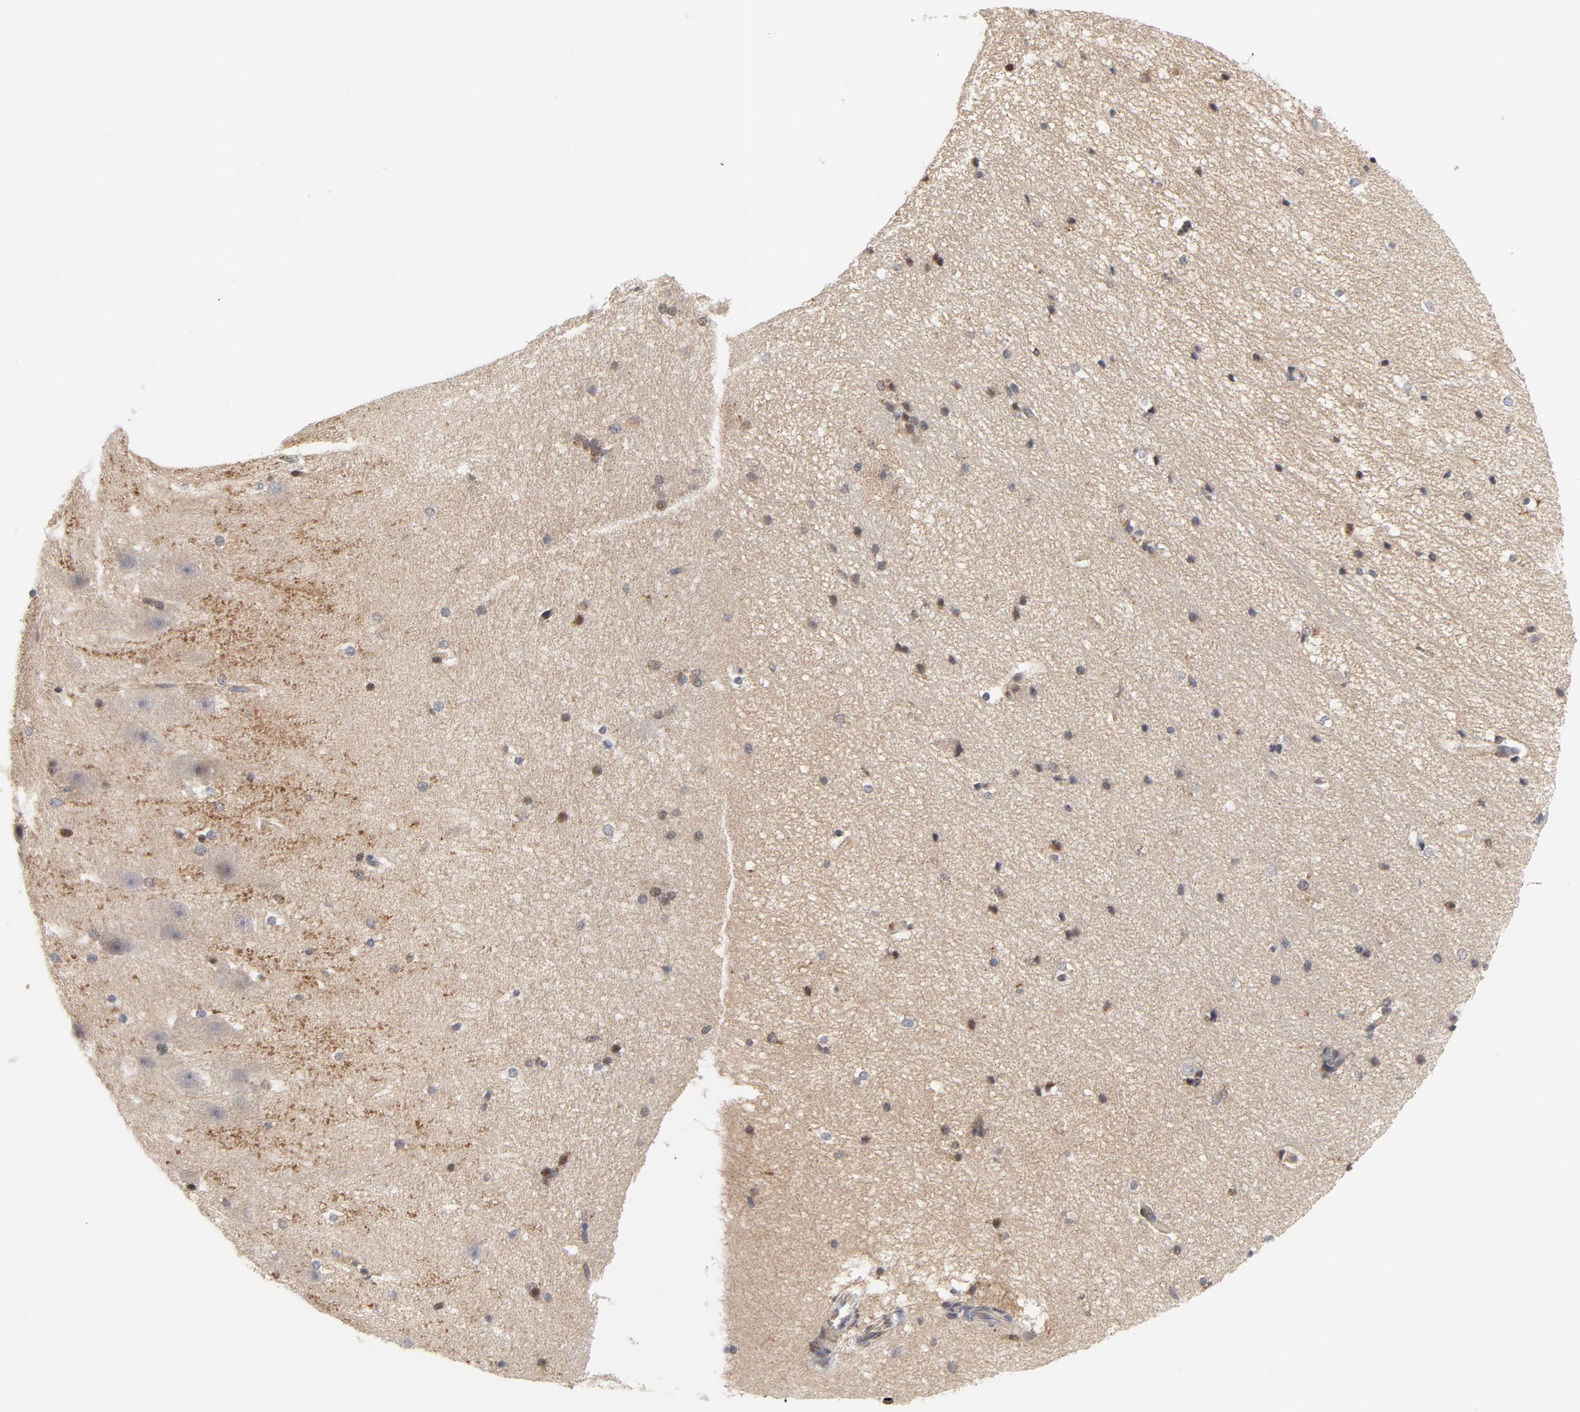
{"staining": {"intensity": "weak", "quantity": "25%-75%", "location": "cytoplasmic/membranous,nuclear"}, "tissue": "hippocampus", "cell_type": "Glial cells", "image_type": "normal", "snomed": [{"axis": "morphology", "description": "Normal tissue, NOS"}, {"axis": "topography", "description": "Hippocampus"}], "caption": "Approximately 25%-75% of glial cells in normal human hippocampus demonstrate weak cytoplasmic/membranous,nuclear protein staining as visualized by brown immunohistochemical staining.", "gene": "RAPGEF4", "patient": {"sex": "female", "age": 19}}